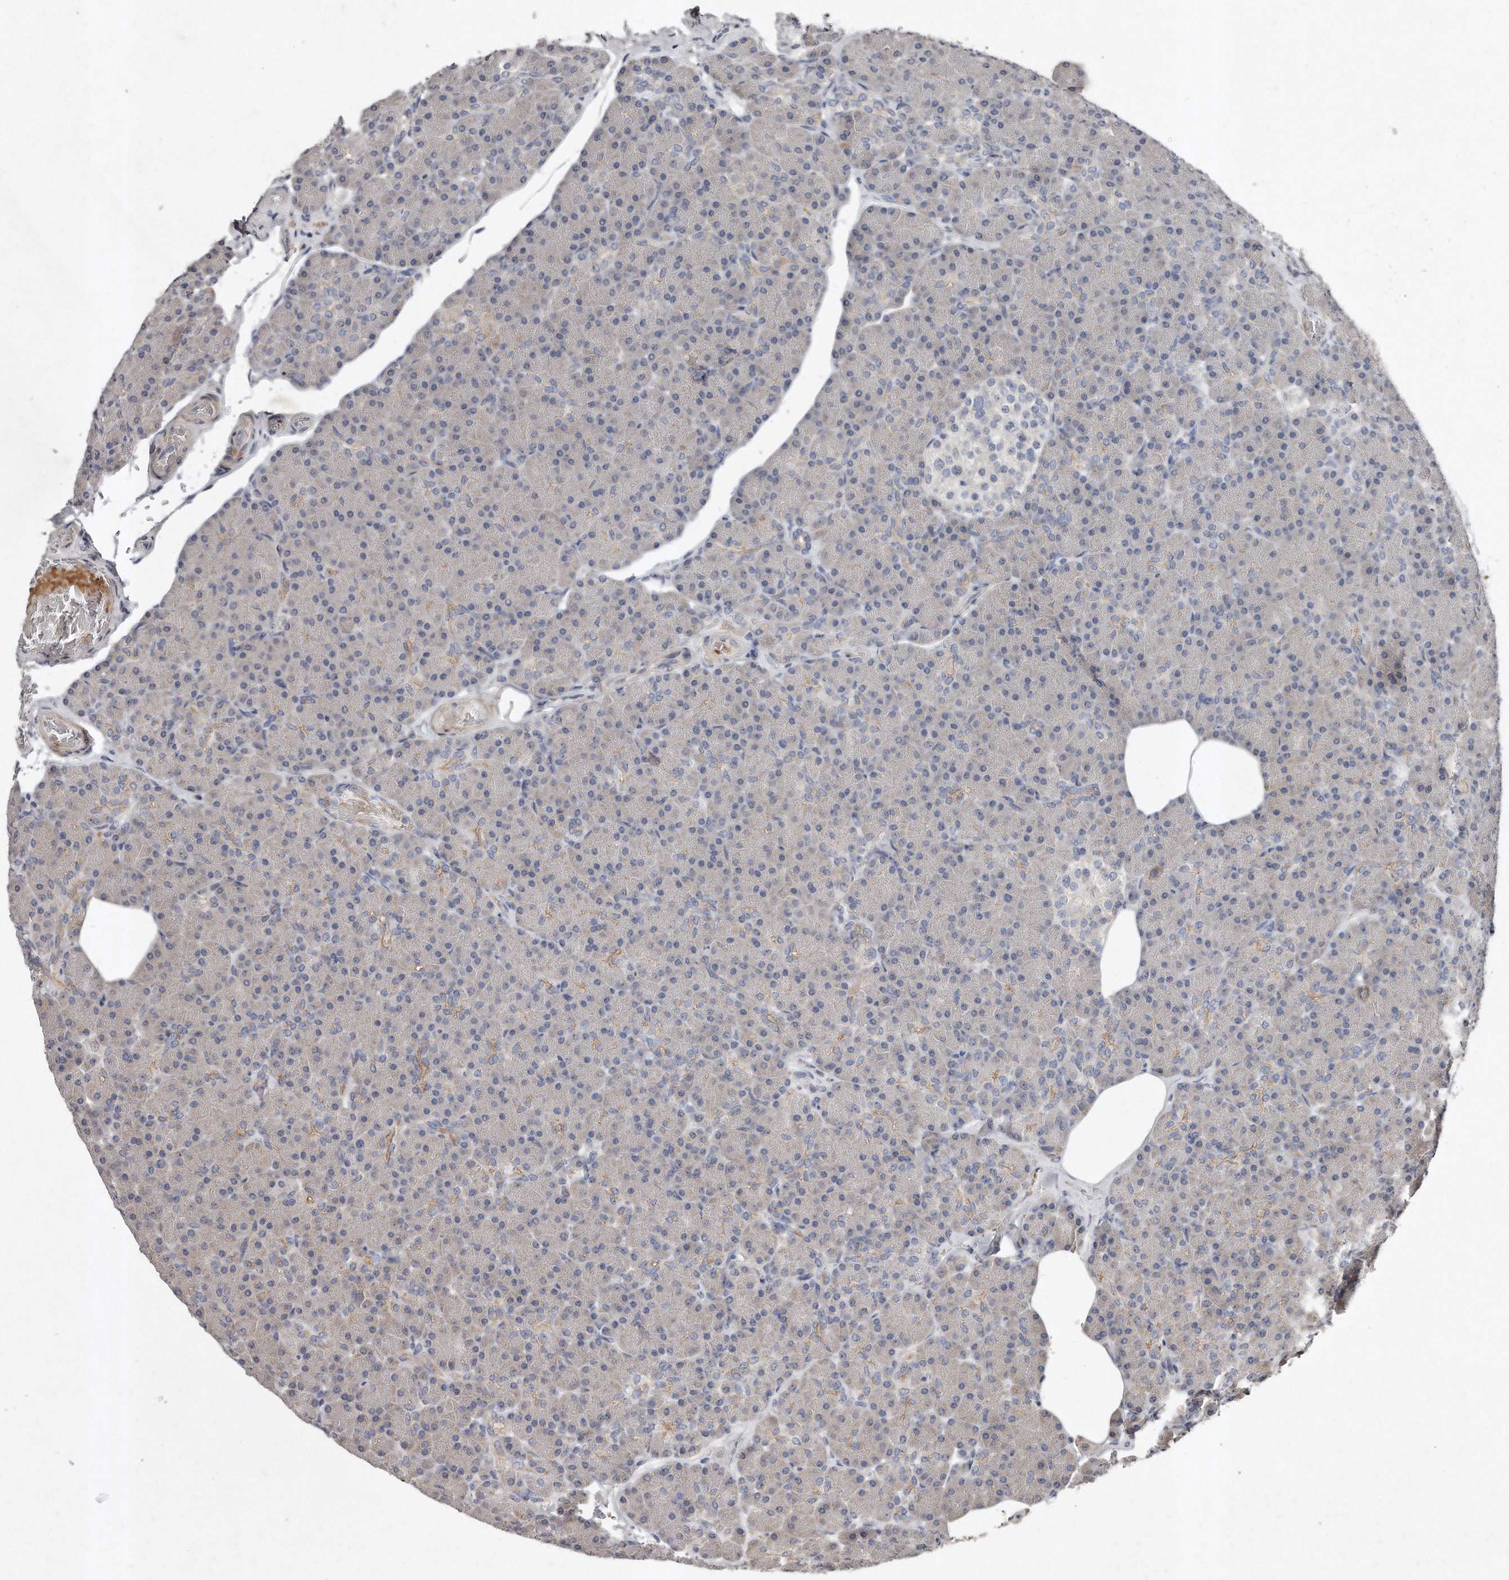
{"staining": {"intensity": "weak", "quantity": "<25%", "location": "cytoplasmic/membranous"}, "tissue": "pancreas", "cell_type": "Exocrine glandular cells", "image_type": "normal", "snomed": [{"axis": "morphology", "description": "Normal tissue, NOS"}, {"axis": "topography", "description": "Pancreas"}], "caption": "IHC image of normal human pancreas stained for a protein (brown), which reveals no expression in exocrine glandular cells.", "gene": "TECR", "patient": {"sex": "female", "age": 43}}